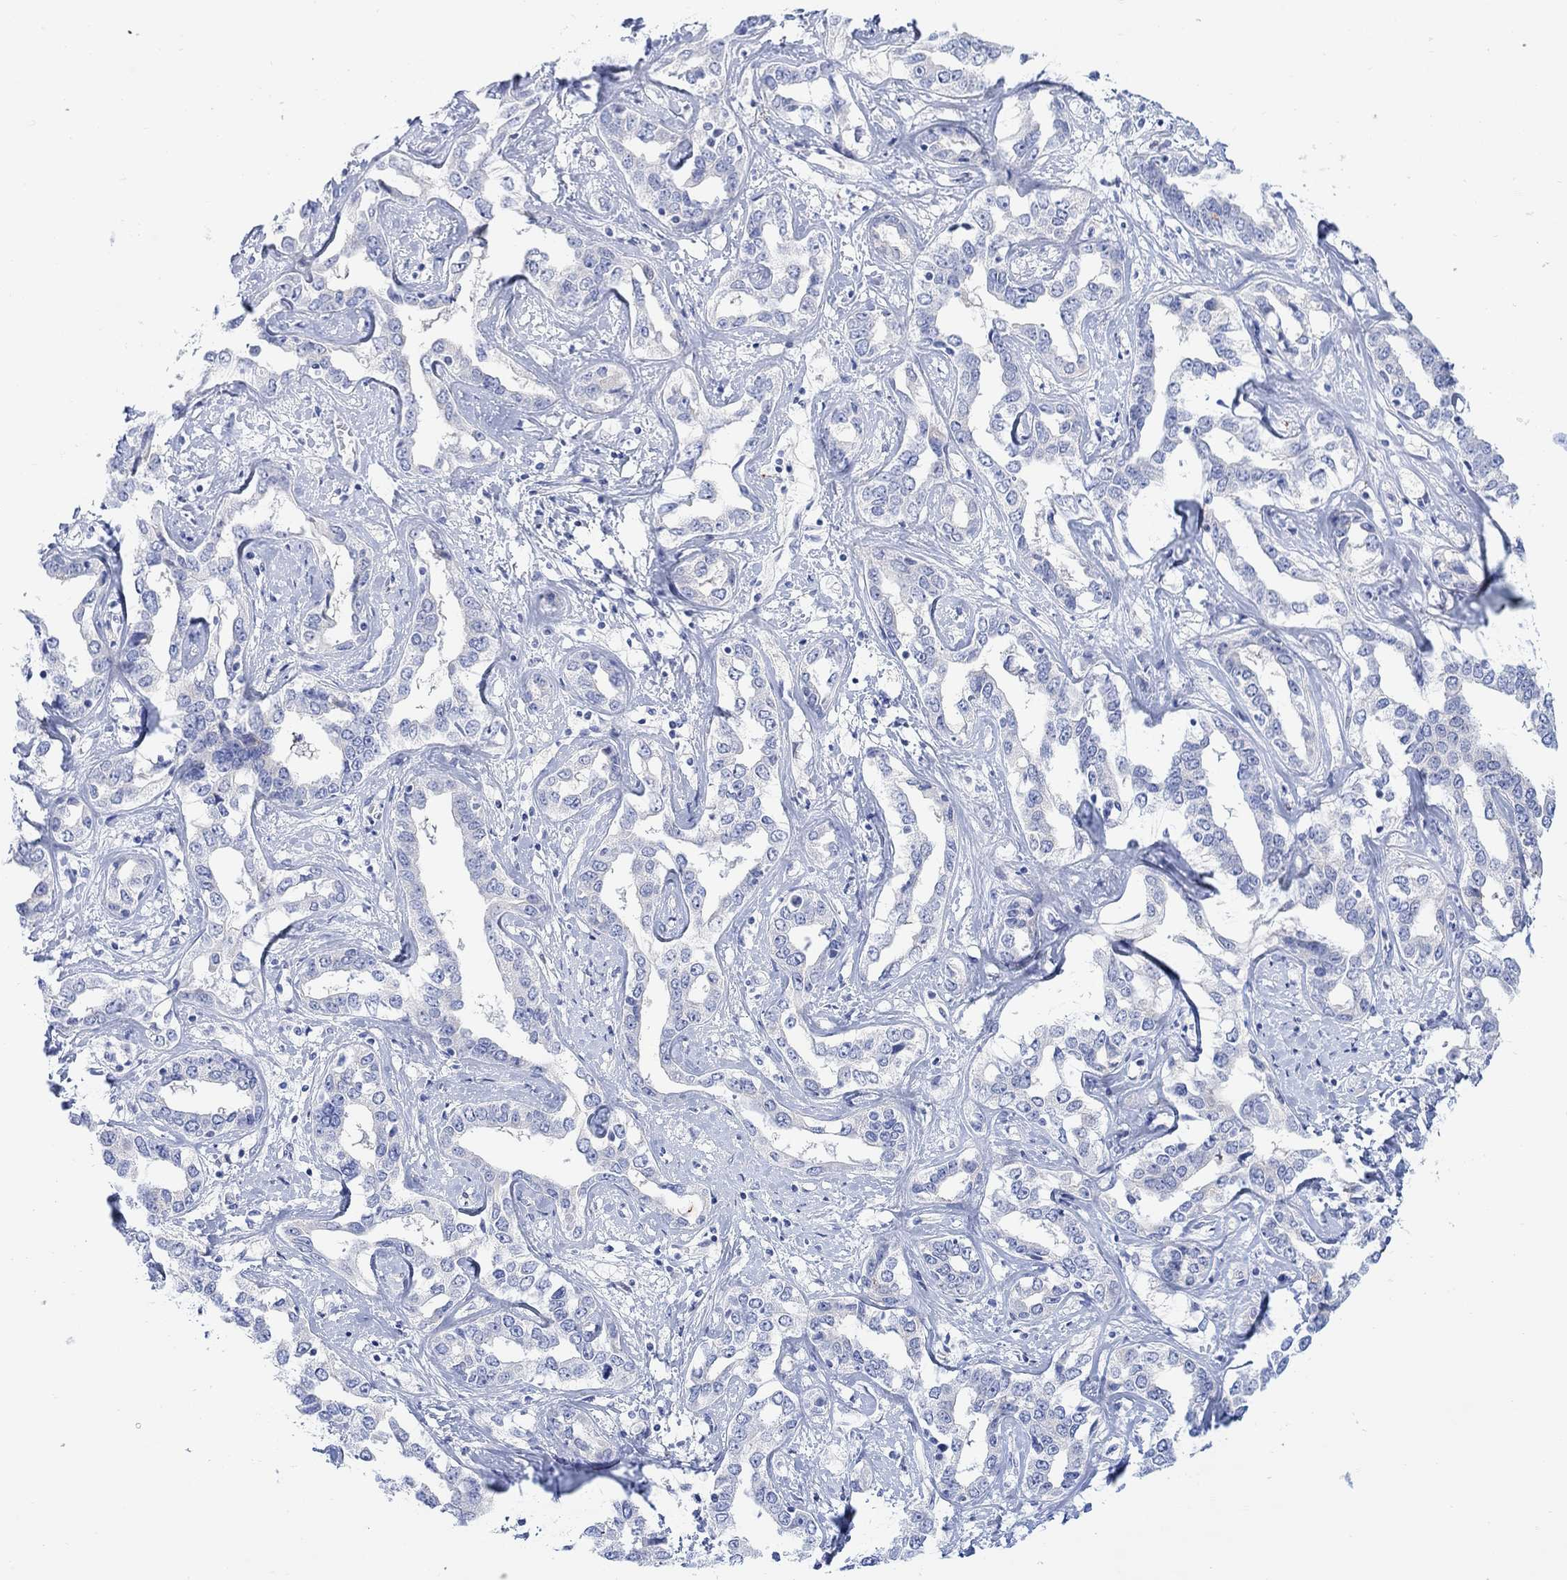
{"staining": {"intensity": "negative", "quantity": "none", "location": "none"}, "tissue": "liver cancer", "cell_type": "Tumor cells", "image_type": "cancer", "snomed": [{"axis": "morphology", "description": "Cholangiocarcinoma"}, {"axis": "topography", "description": "Liver"}], "caption": "IHC histopathology image of human liver cancer stained for a protein (brown), which shows no staining in tumor cells.", "gene": "TLDC2", "patient": {"sex": "male", "age": 59}}